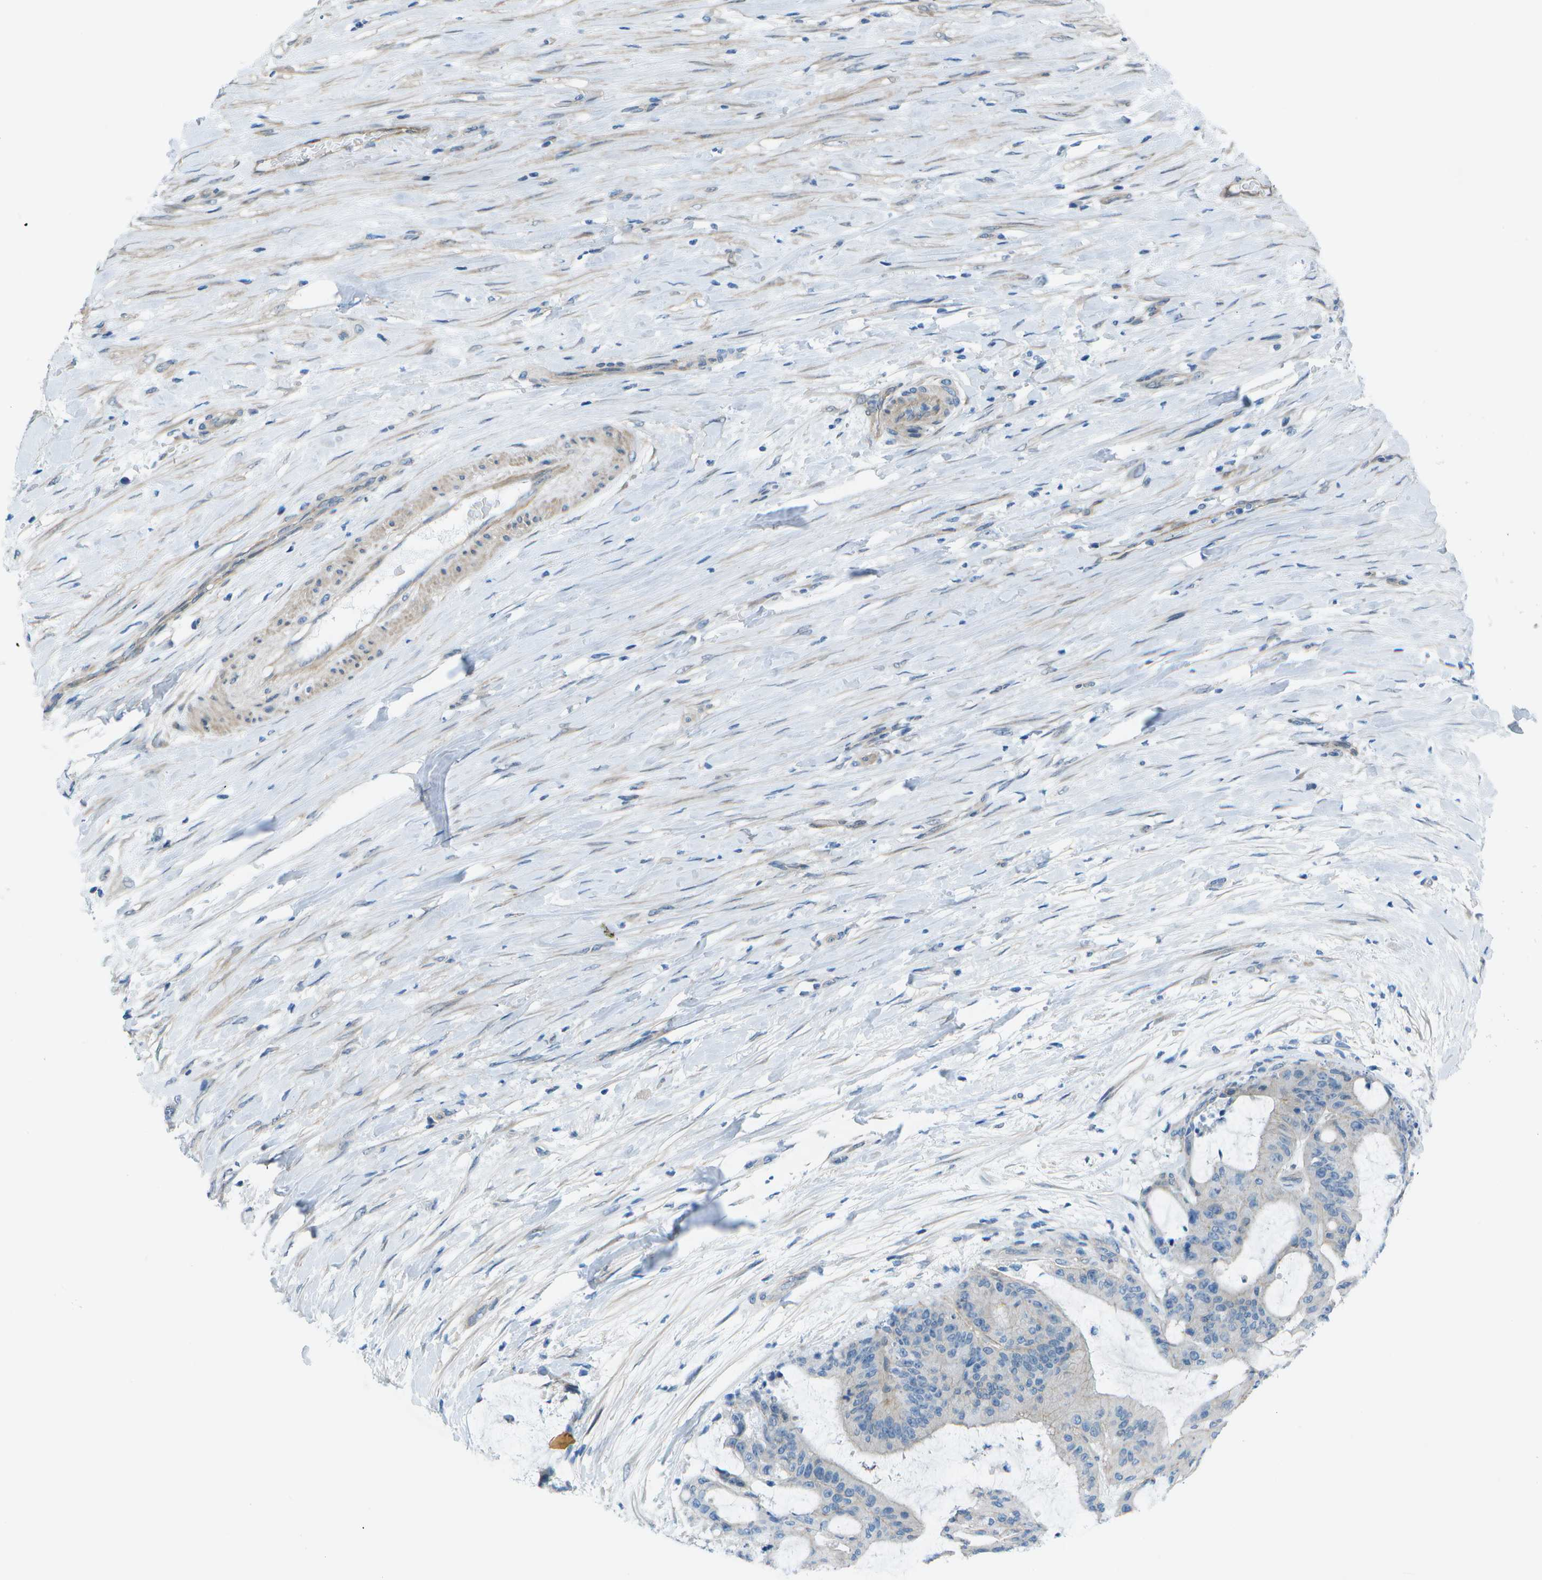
{"staining": {"intensity": "negative", "quantity": "none", "location": "none"}, "tissue": "liver cancer", "cell_type": "Tumor cells", "image_type": "cancer", "snomed": [{"axis": "morphology", "description": "Cholangiocarcinoma"}, {"axis": "topography", "description": "Liver"}], "caption": "Immunohistochemical staining of liver cancer (cholangiocarcinoma) displays no significant positivity in tumor cells.", "gene": "SORBS3", "patient": {"sex": "female", "age": 73}}